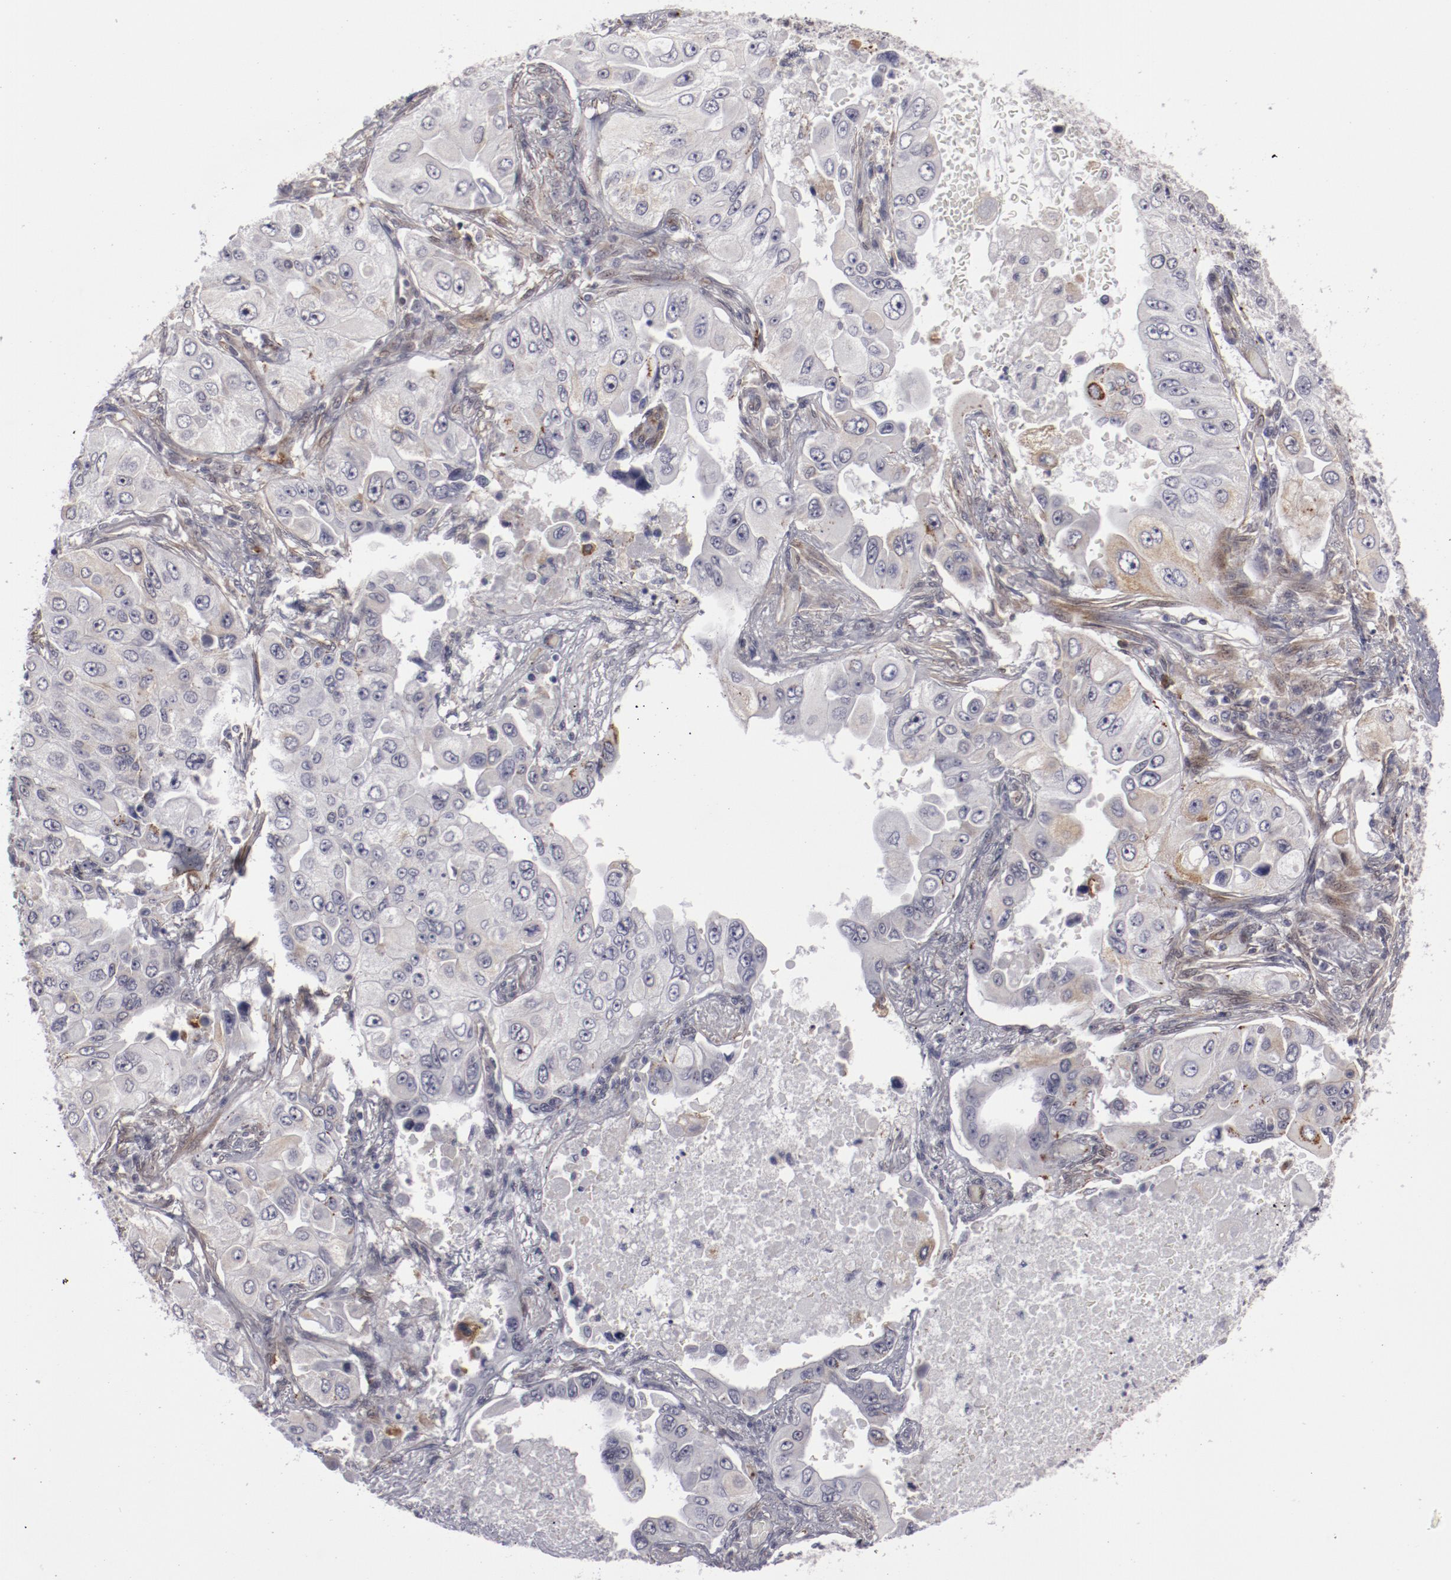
{"staining": {"intensity": "negative", "quantity": "none", "location": "none"}, "tissue": "lung cancer", "cell_type": "Tumor cells", "image_type": "cancer", "snomed": [{"axis": "morphology", "description": "Adenocarcinoma, NOS"}, {"axis": "topography", "description": "Lung"}], "caption": "A high-resolution image shows immunohistochemistry staining of lung cancer, which exhibits no significant staining in tumor cells.", "gene": "LEF1", "patient": {"sex": "male", "age": 84}}